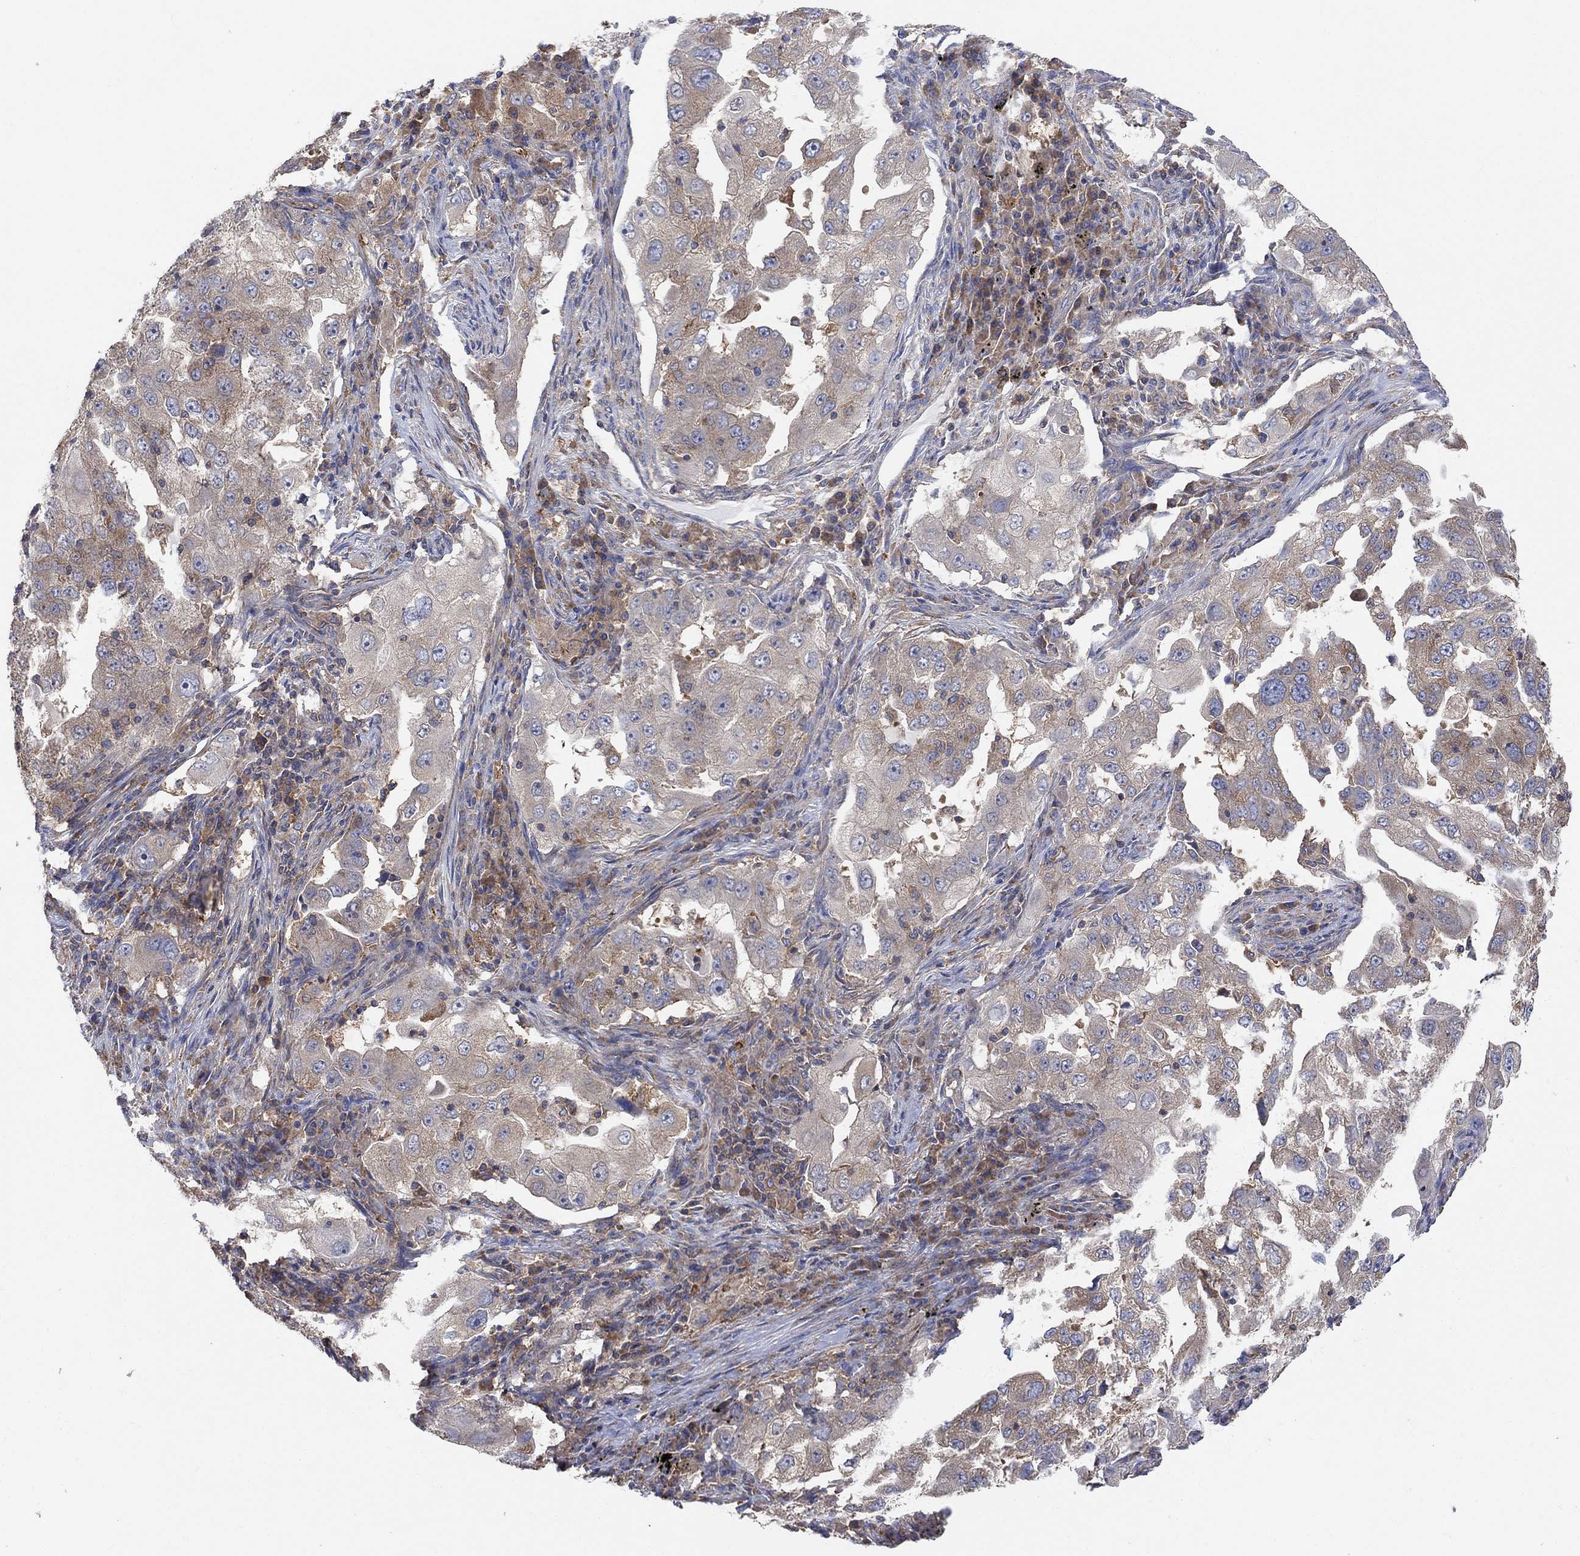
{"staining": {"intensity": "moderate", "quantity": "<25%", "location": "cytoplasmic/membranous"}, "tissue": "lung cancer", "cell_type": "Tumor cells", "image_type": "cancer", "snomed": [{"axis": "morphology", "description": "Adenocarcinoma, NOS"}, {"axis": "topography", "description": "Lung"}], "caption": "Immunohistochemical staining of human lung cancer exhibits low levels of moderate cytoplasmic/membranous staining in about <25% of tumor cells. (IHC, brightfield microscopy, high magnification).", "gene": "BLOC1S3", "patient": {"sex": "female", "age": 61}}